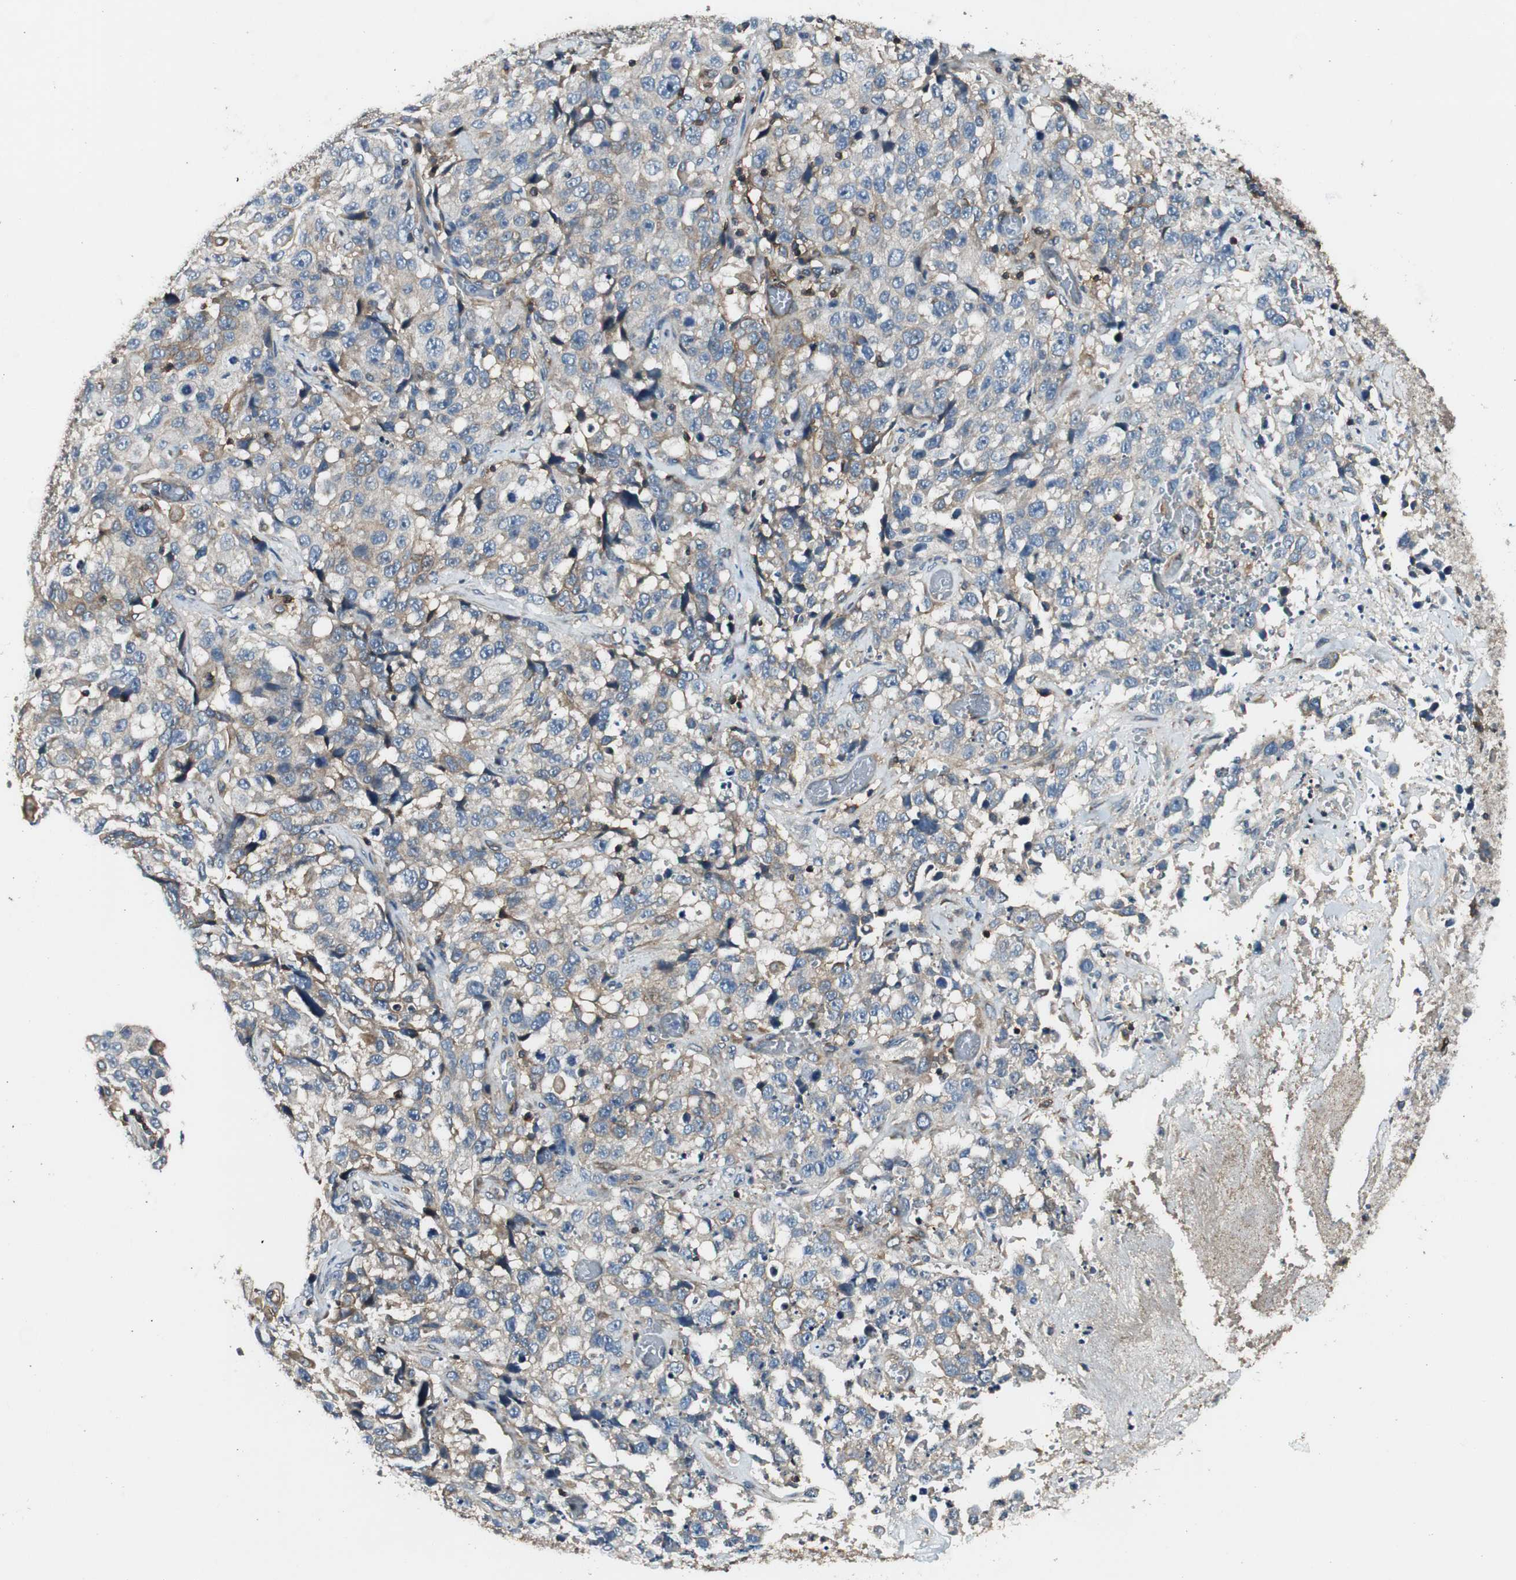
{"staining": {"intensity": "weak", "quantity": ">75%", "location": "cytoplasmic/membranous"}, "tissue": "stomach cancer", "cell_type": "Tumor cells", "image_type": "cancer", "snomed": [{"axis": "morphology", "description": "Normal tissue, NOS"}, {"axis": "morphology", "description": "Adenocarcinoma, NOS"}, {"axis": "topography", "description": "Stomach"}], "caption": "Immunohistochemistry (IHC) image of neoplastic tissue: human adenocarcinoma (stomach) stained using IHC reveals low levels of weak protein expression localized specifically in the cytoplasmic/membranous of tumor cells, appearing as a cytoplasmic/membranous brown color.", "gene": "BTN3A3", "patient": {"sex": "male", "age": 48}}